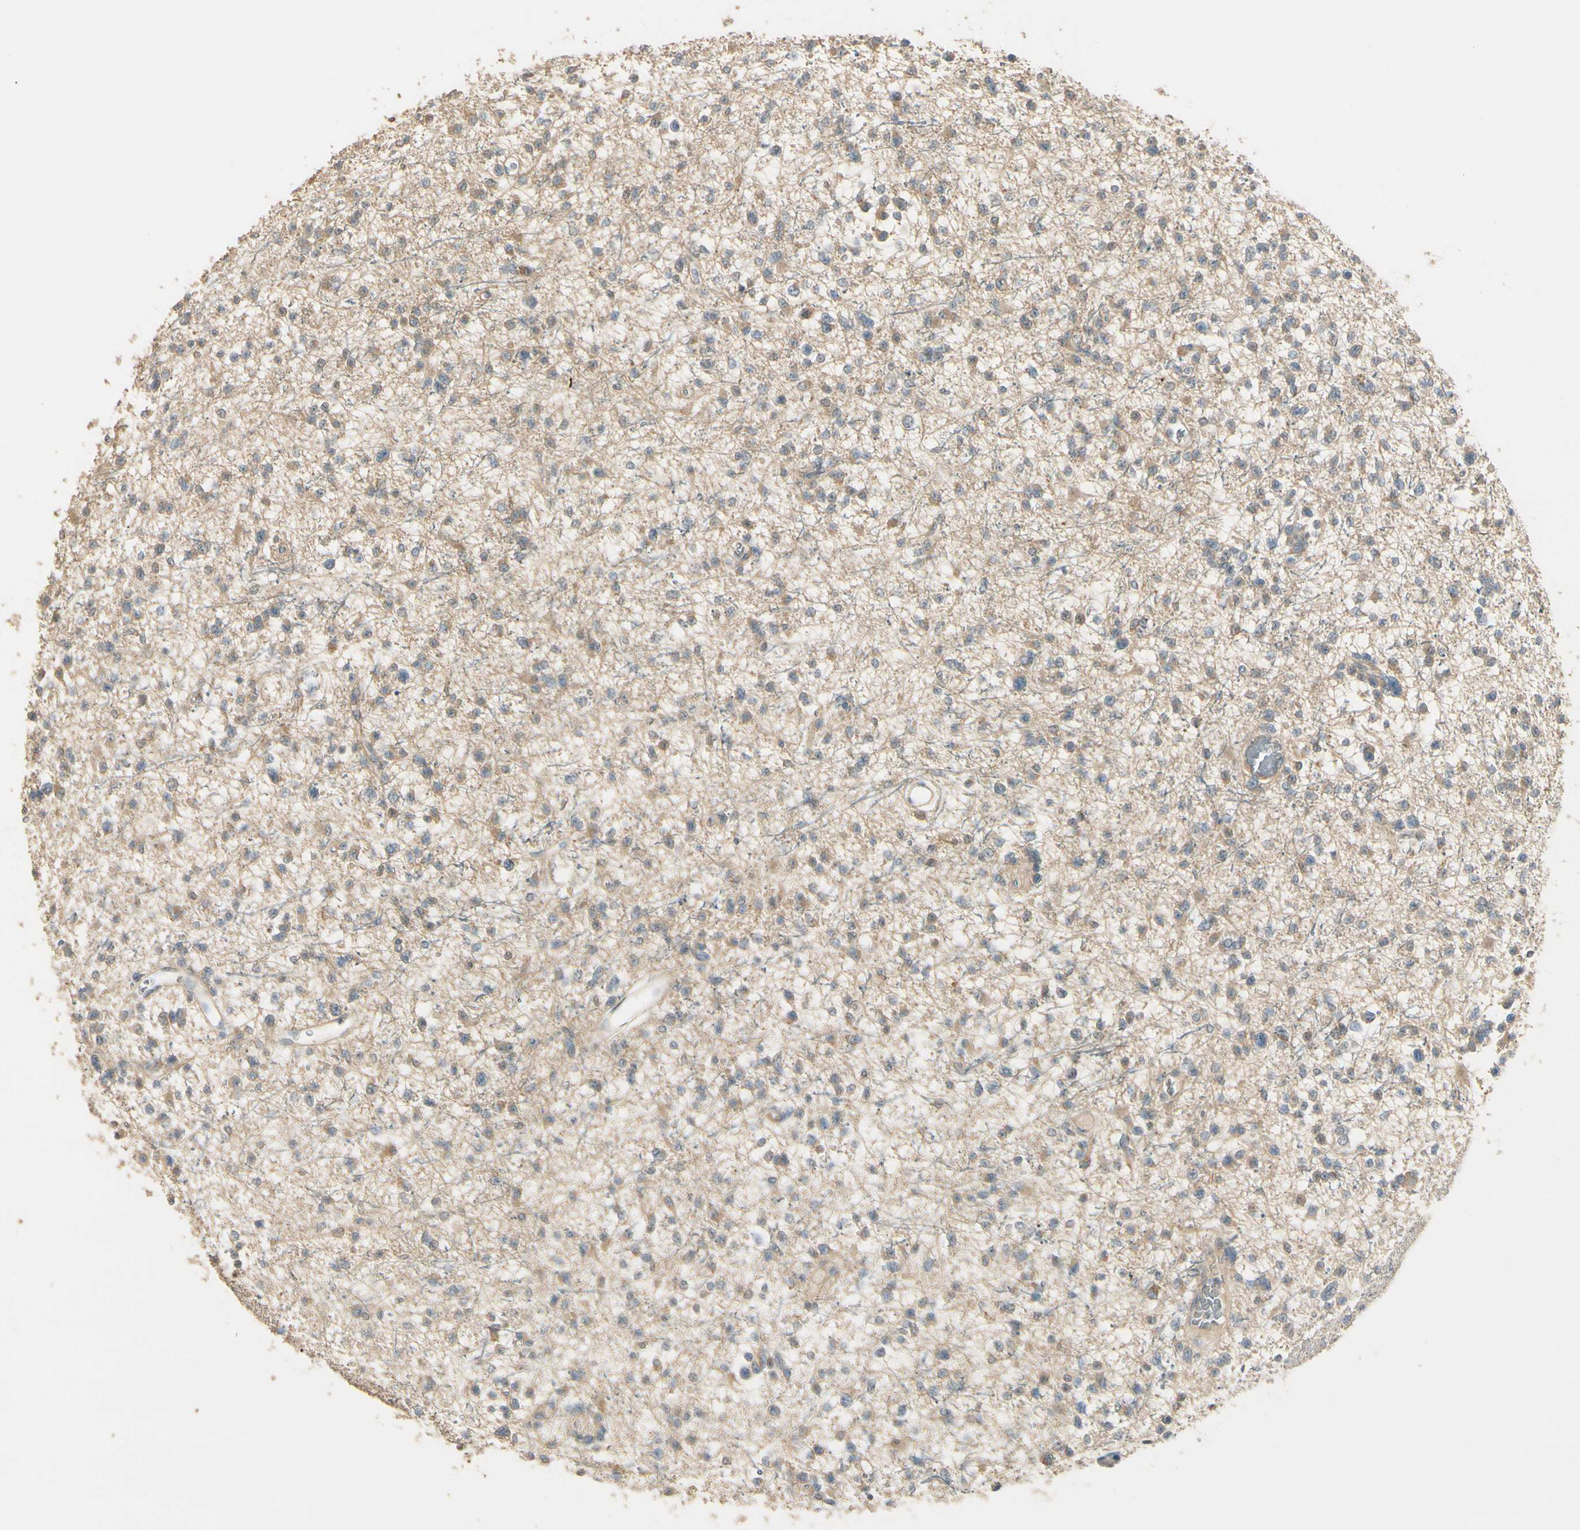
{"staining": {"intensity": "weak", "quantity": ">75%", "location": "cytoplasmic/membranous"}, "tissue": "glioma", "cell_type": "Tumor cells", "image_type": "cancer", "snomed": [{"axis": "morphology", "description": "Glioma, malignant, Low grade"}, {"axis": "topography", "description": "Brain"}], "caption": "There is low levels of weak cytoplasmic/membranous staining in tumor cells of glioma, as demonstrated by immunohistochemical staining (brown color).", "gene": "PLXNA1", "patient": {"sex": "female", "age": 22}}